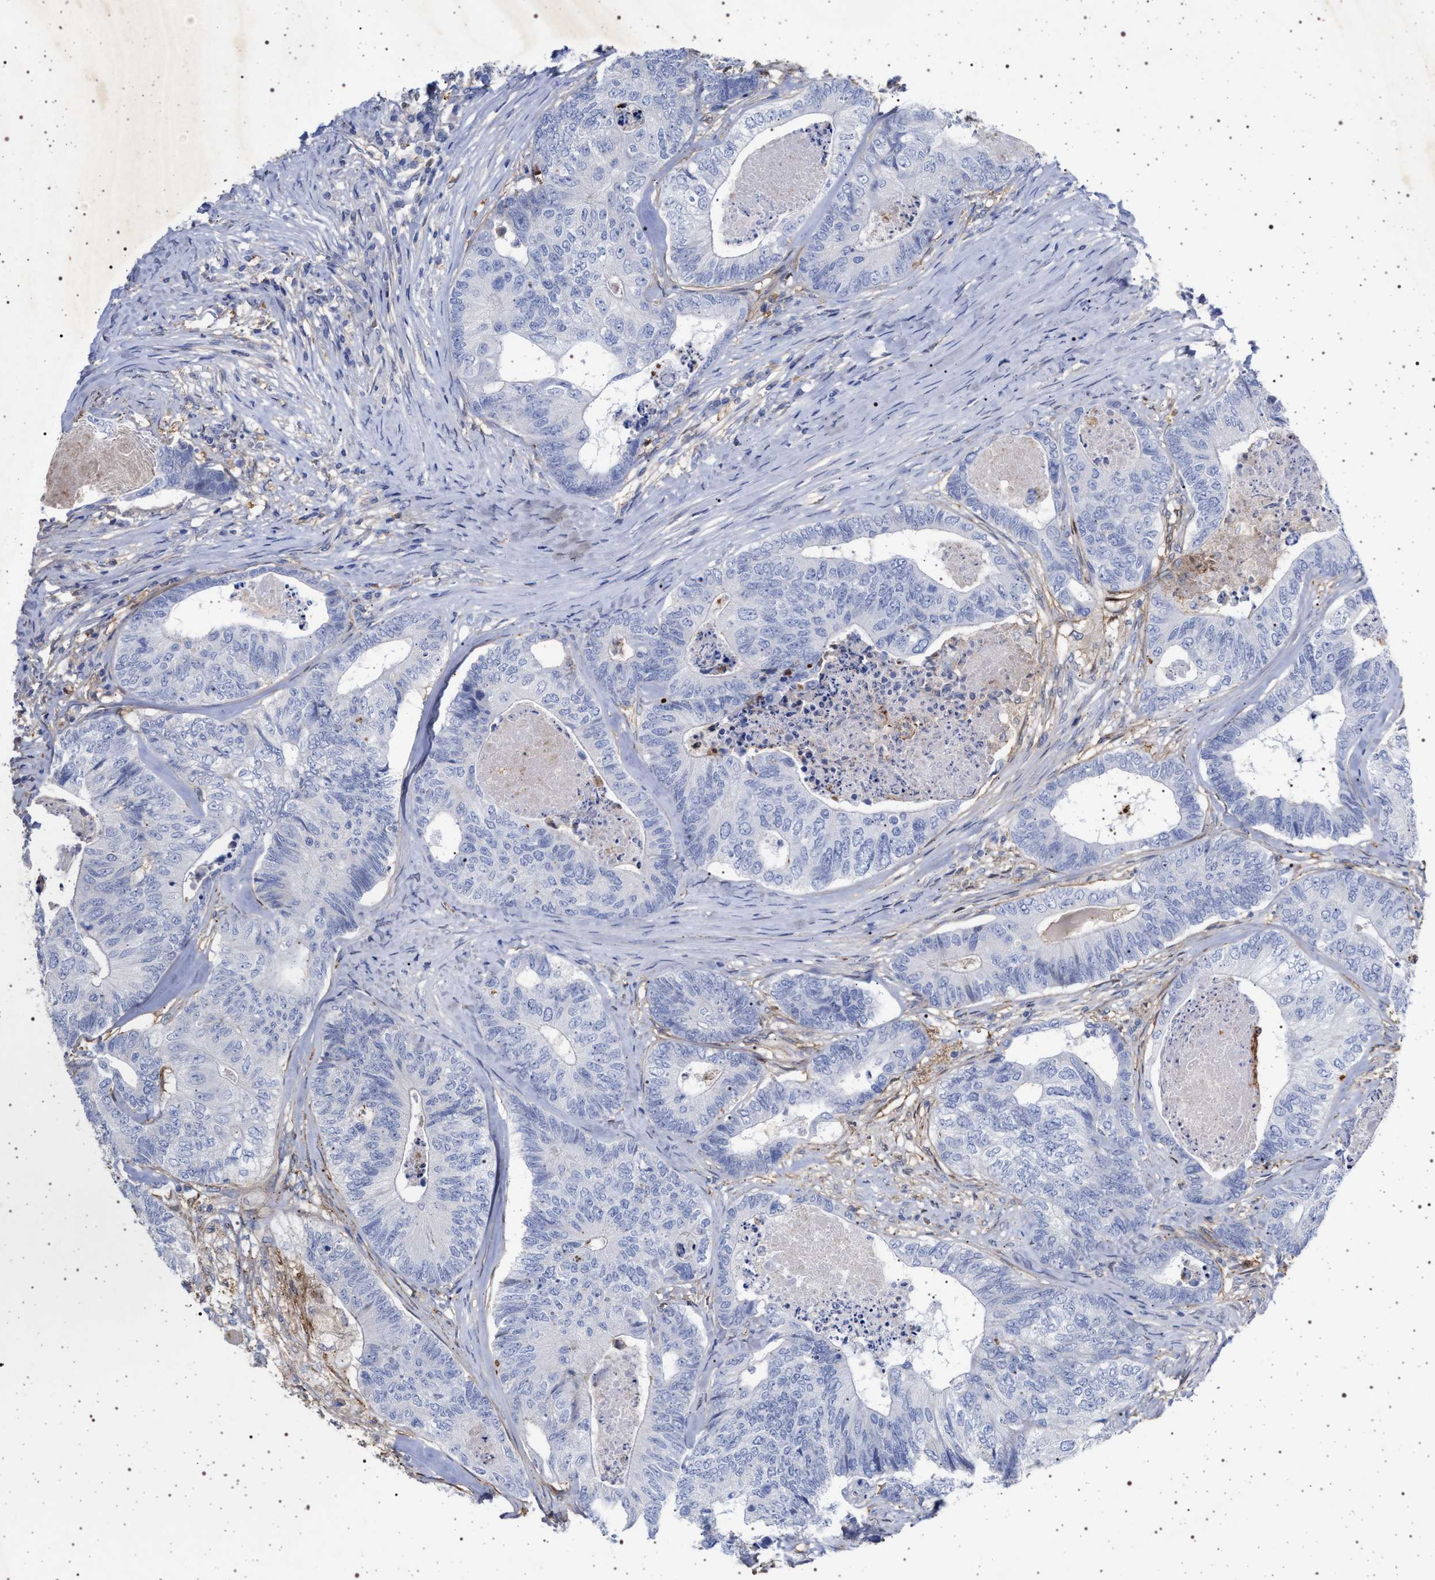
{"staining": {"intensity": "negative", "quantity": "none", "location": "none"}, "tissue": "colorectal cancer", "cell_type": "Tumor cells", "image_type": "cancer", "snomed": [{"axis": "morphology", "description": "Adenocarcinoma, NOS"}, {"axis": "topography", "description": "Colon"}], "caption": "There is no significant positivity in tumor cells of colorectal cancer. (Immunohistochemistry, brightfield microscopy, high magnification).", "gene": "PLG", "patient": {"sex": "female", "age": 67}}